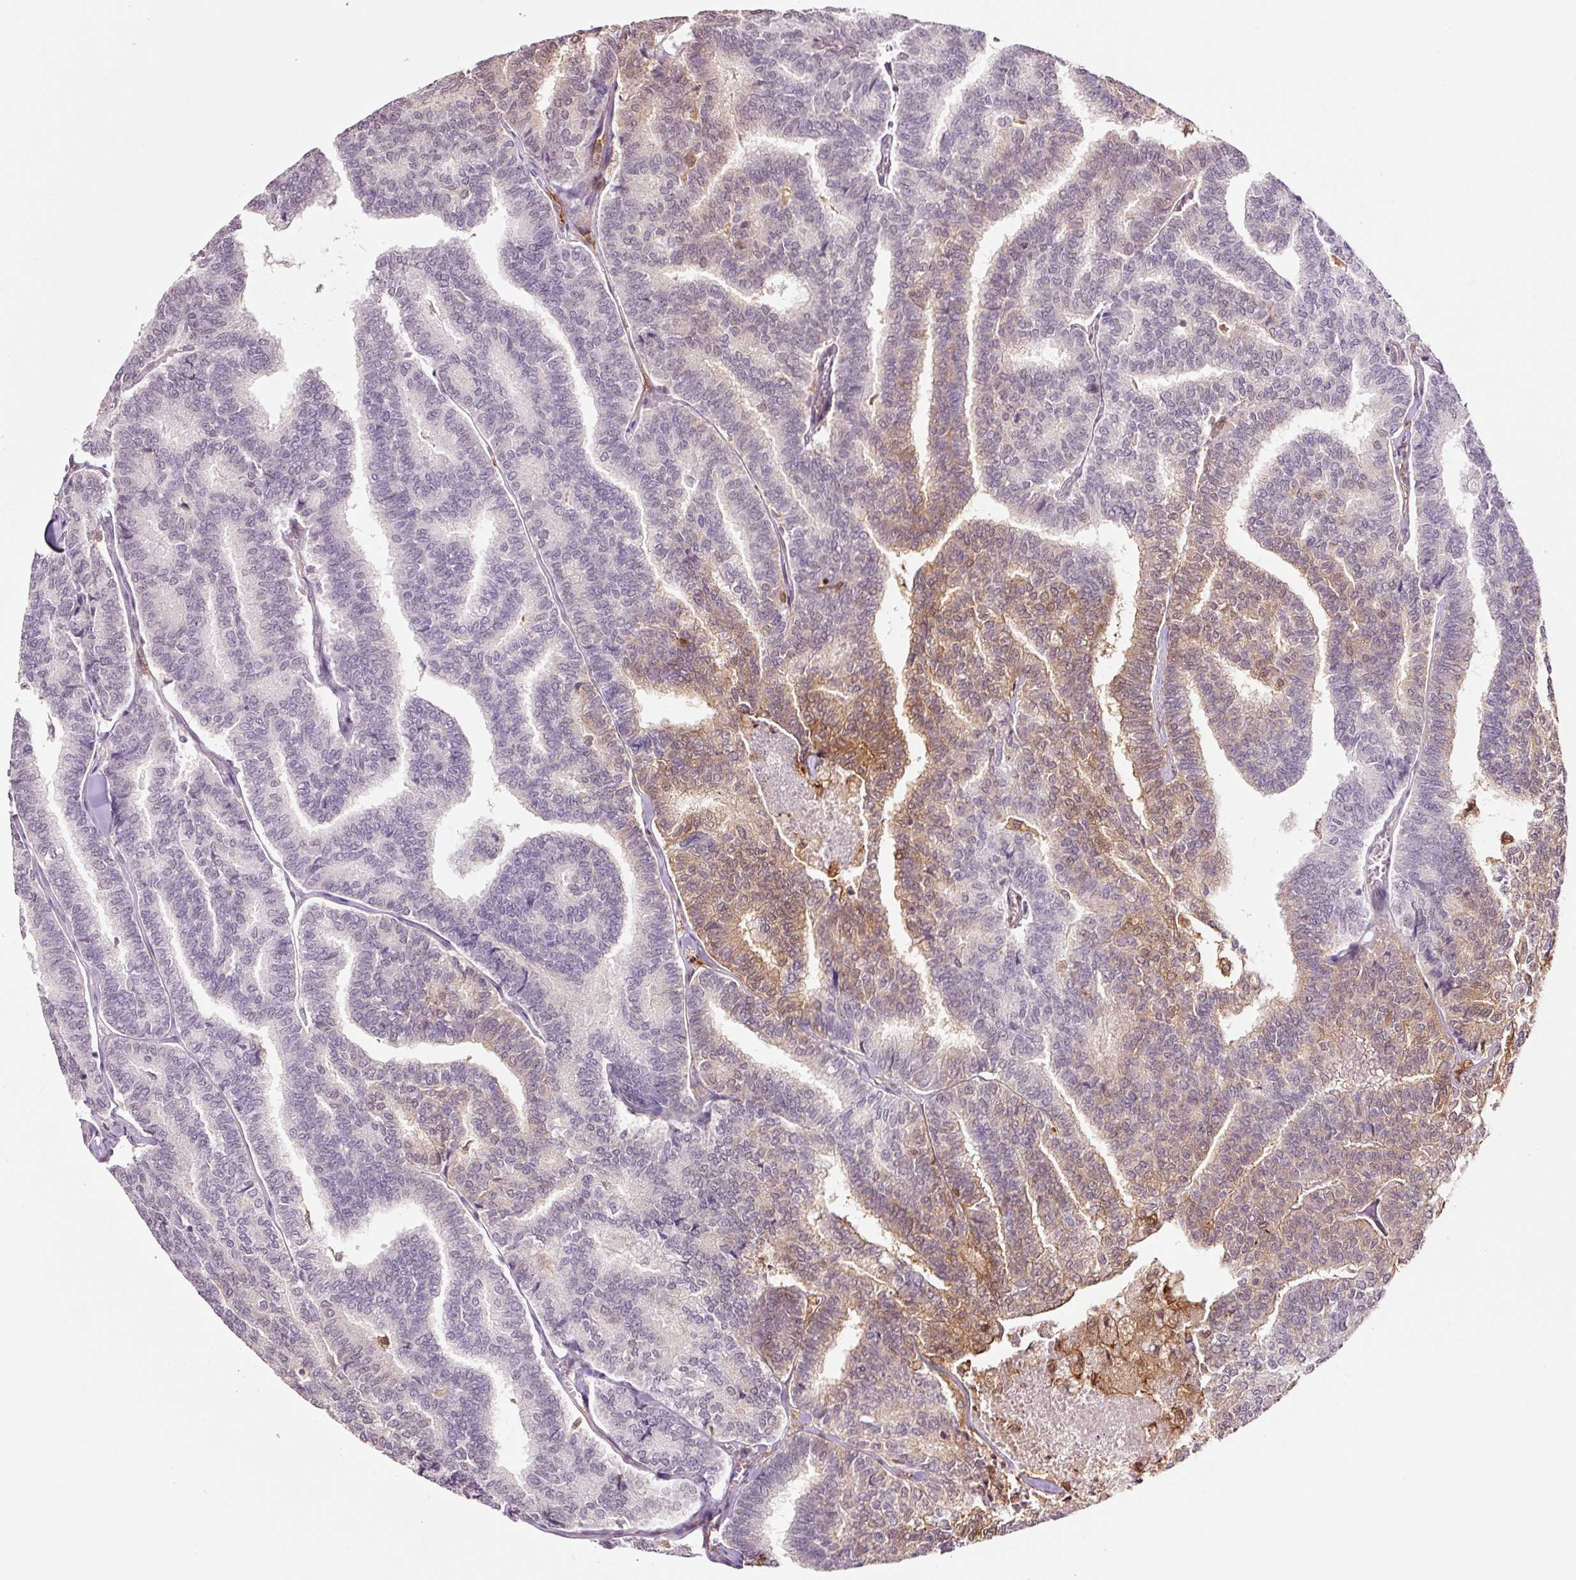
{"staining": {"intensity": "moderate", "quantity": "<25%", "location": "cytoplasmic/membranous,nuclear"}, "tissue": "thyroid cancer", "cell_type": "Tumor cells", "image_type": "cancer", "snomed": [{"axis": "morphology", "description": "Papillary adenocarcinoma, NOS"}, {"axis": "topography", "description": "Thyroid gland"}], "caption": "Immunohistochemical staining of human thyroid papillary adenocarcinoma displays low levels of moderate cytoplasmic/membranous and nuclear protein expression in about <25% of tumor cells.", "gene": "FBXL14", "patient": {"sex": "female", "age": 35}}